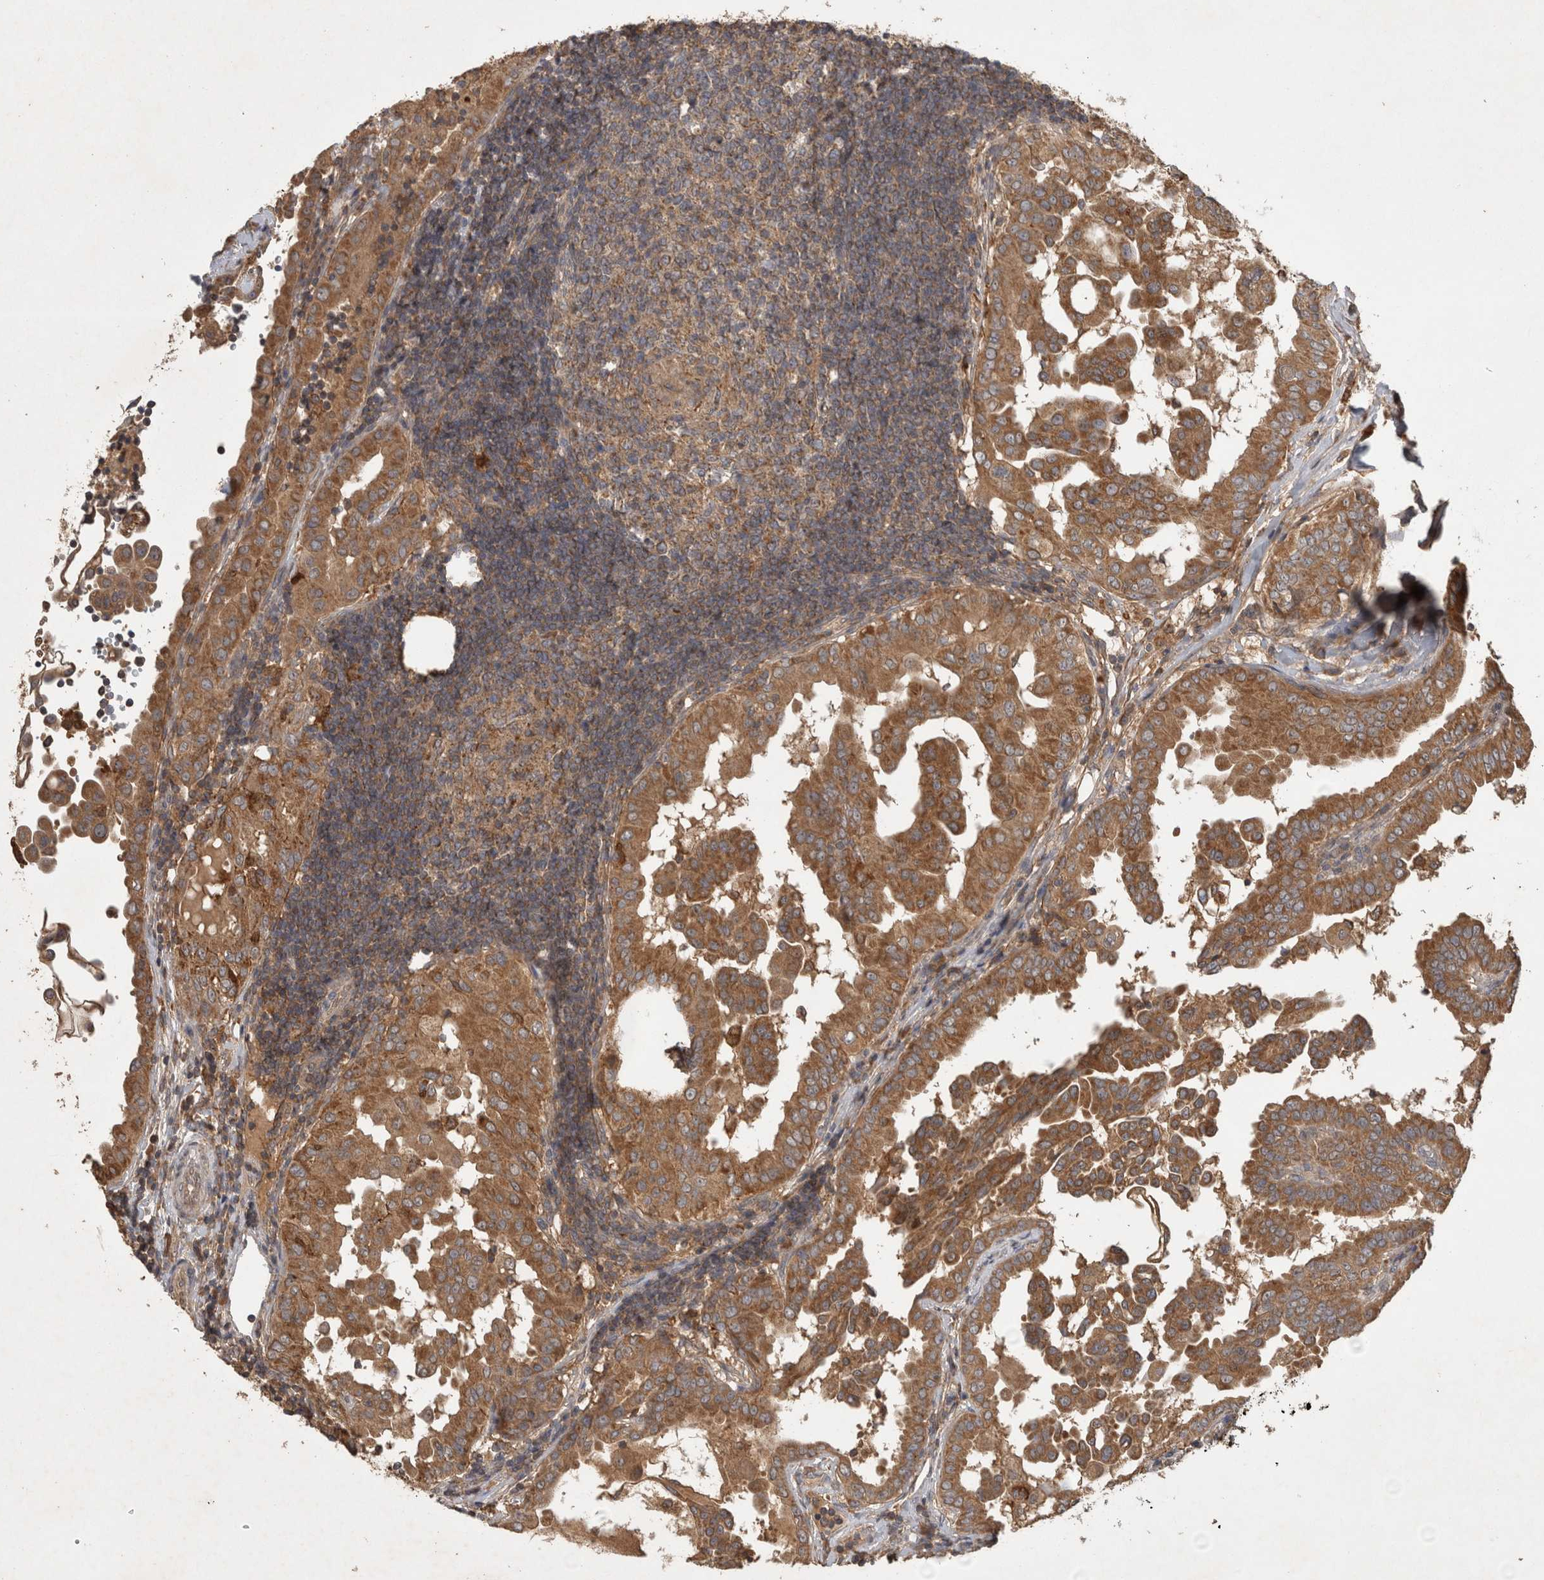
{"staining": {"intensity": "moderate", "quantity": ">75%", "location": "cytoplasmic/membranous"}, "tissue": "thyroid cancer", "cell_type": "Tumor cells", "image_type": "cancer", "snomed": [{"axis": "morphology", "description": "Papillary adenocarcinoma, NOS"}, {"axis": "topography", "description": "Thyroid gland"}], "caption": "The photomicrograph exhibits staining of thyroid cancer (papillary adenocarcinoma), revealing moderate cytoplasmic/membranous protein positivity (brown color) within tumor cells. (Stains: DAB in brown, nuclei in blue, Microscopy: brightfield microscopy at high magnification).", "gene": "TRMT61B", "patient": {"sex": "male", "age": 33}}